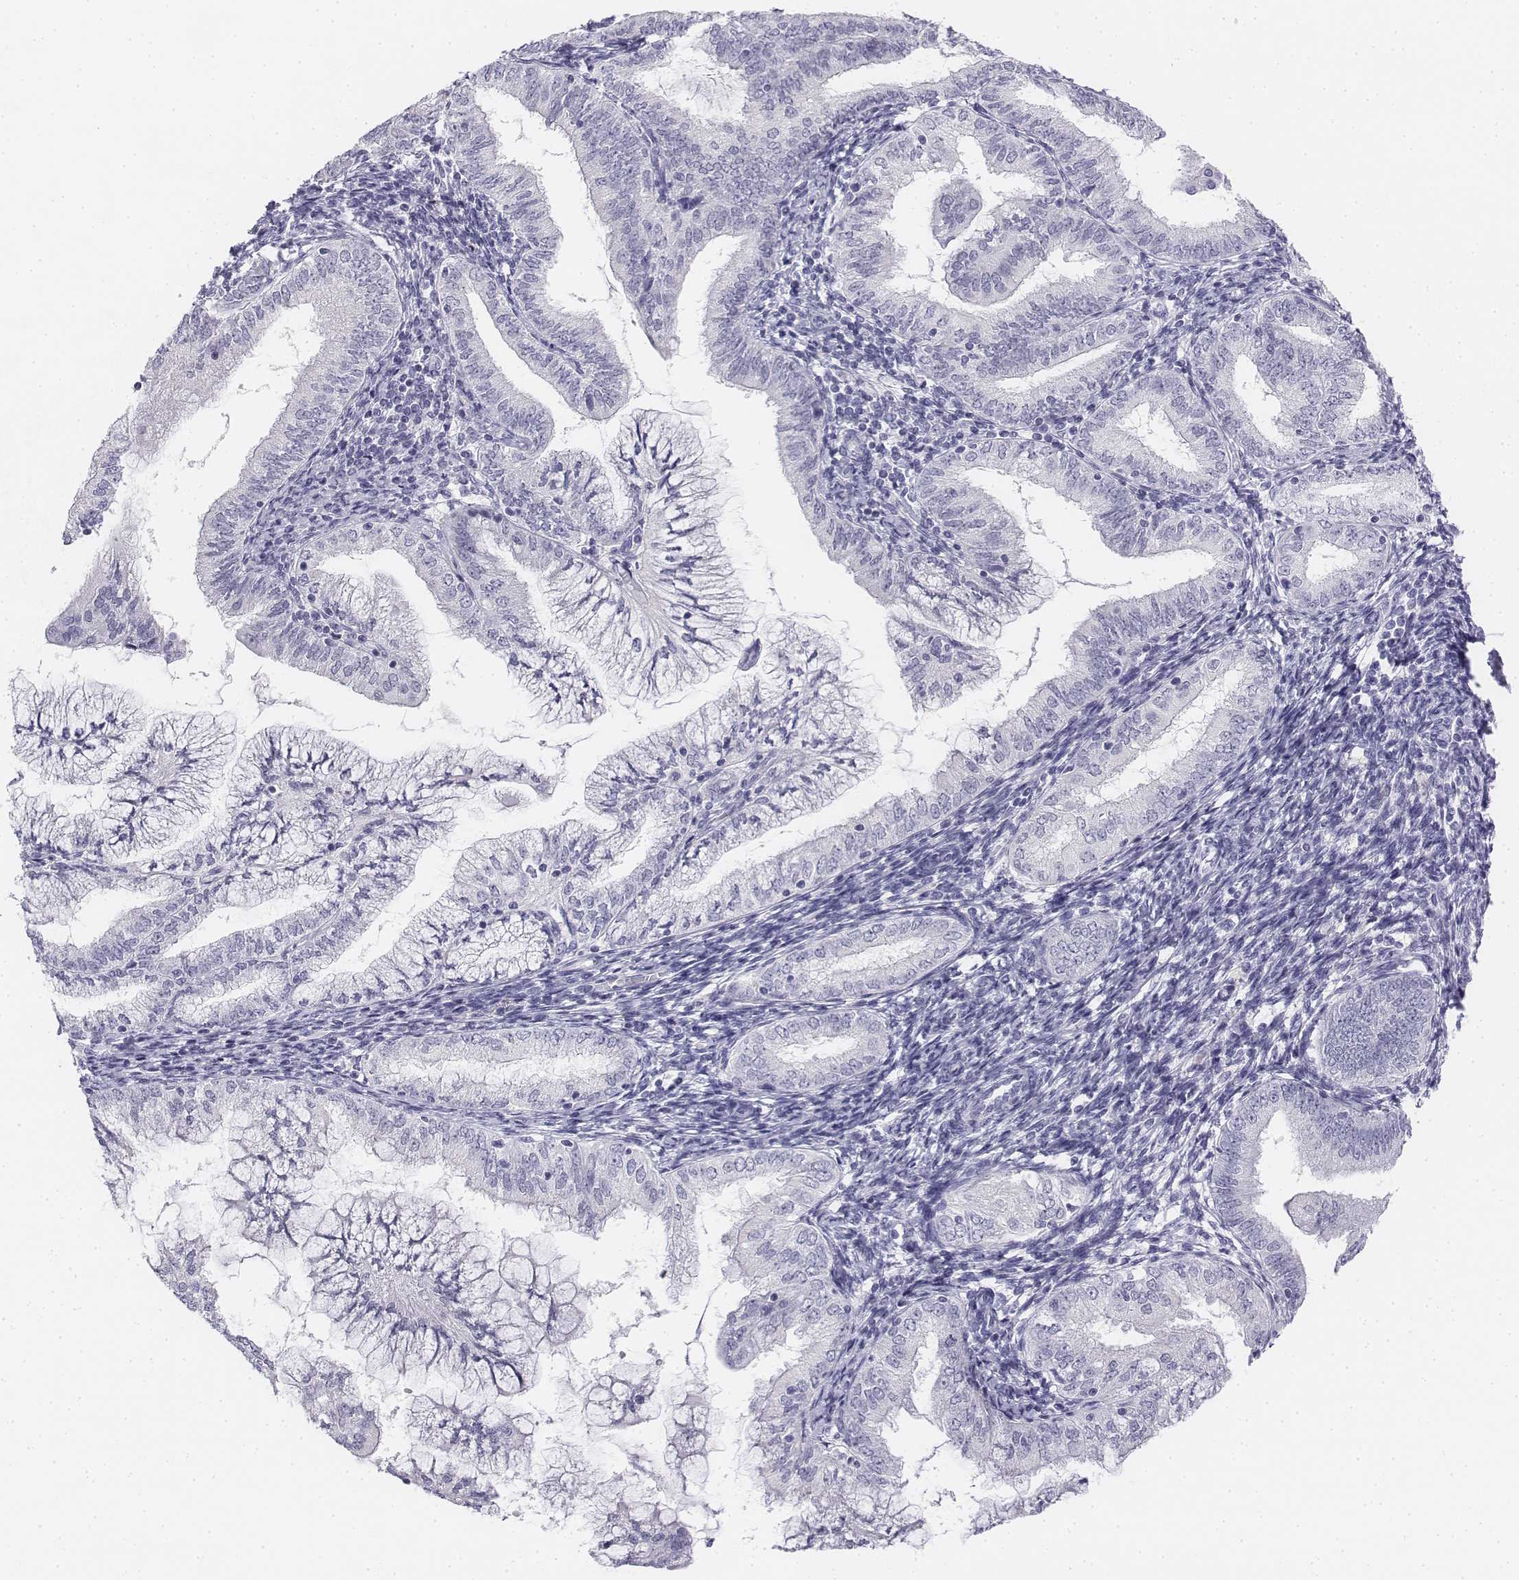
{"staining": {"intensity": "negative", "quantity": "none", "location": "none"}, "tissue": "endometrial cancer", "cell_type": "Tumor cells", "image_type": "cancer", "snomed": [{"axis": "morphology", "description": "Adenocarcinoma, NOS"}, {"axis": "topography", "description": "Endometrium"}], "caption": "This is a photomicrograph of immunohistochemistry staining of endometrial cancer (adenocarcinoma), which shows no staining in tumor cells.", "gene": "UCN2", "patient": {"sex": "female", "age": 55}}